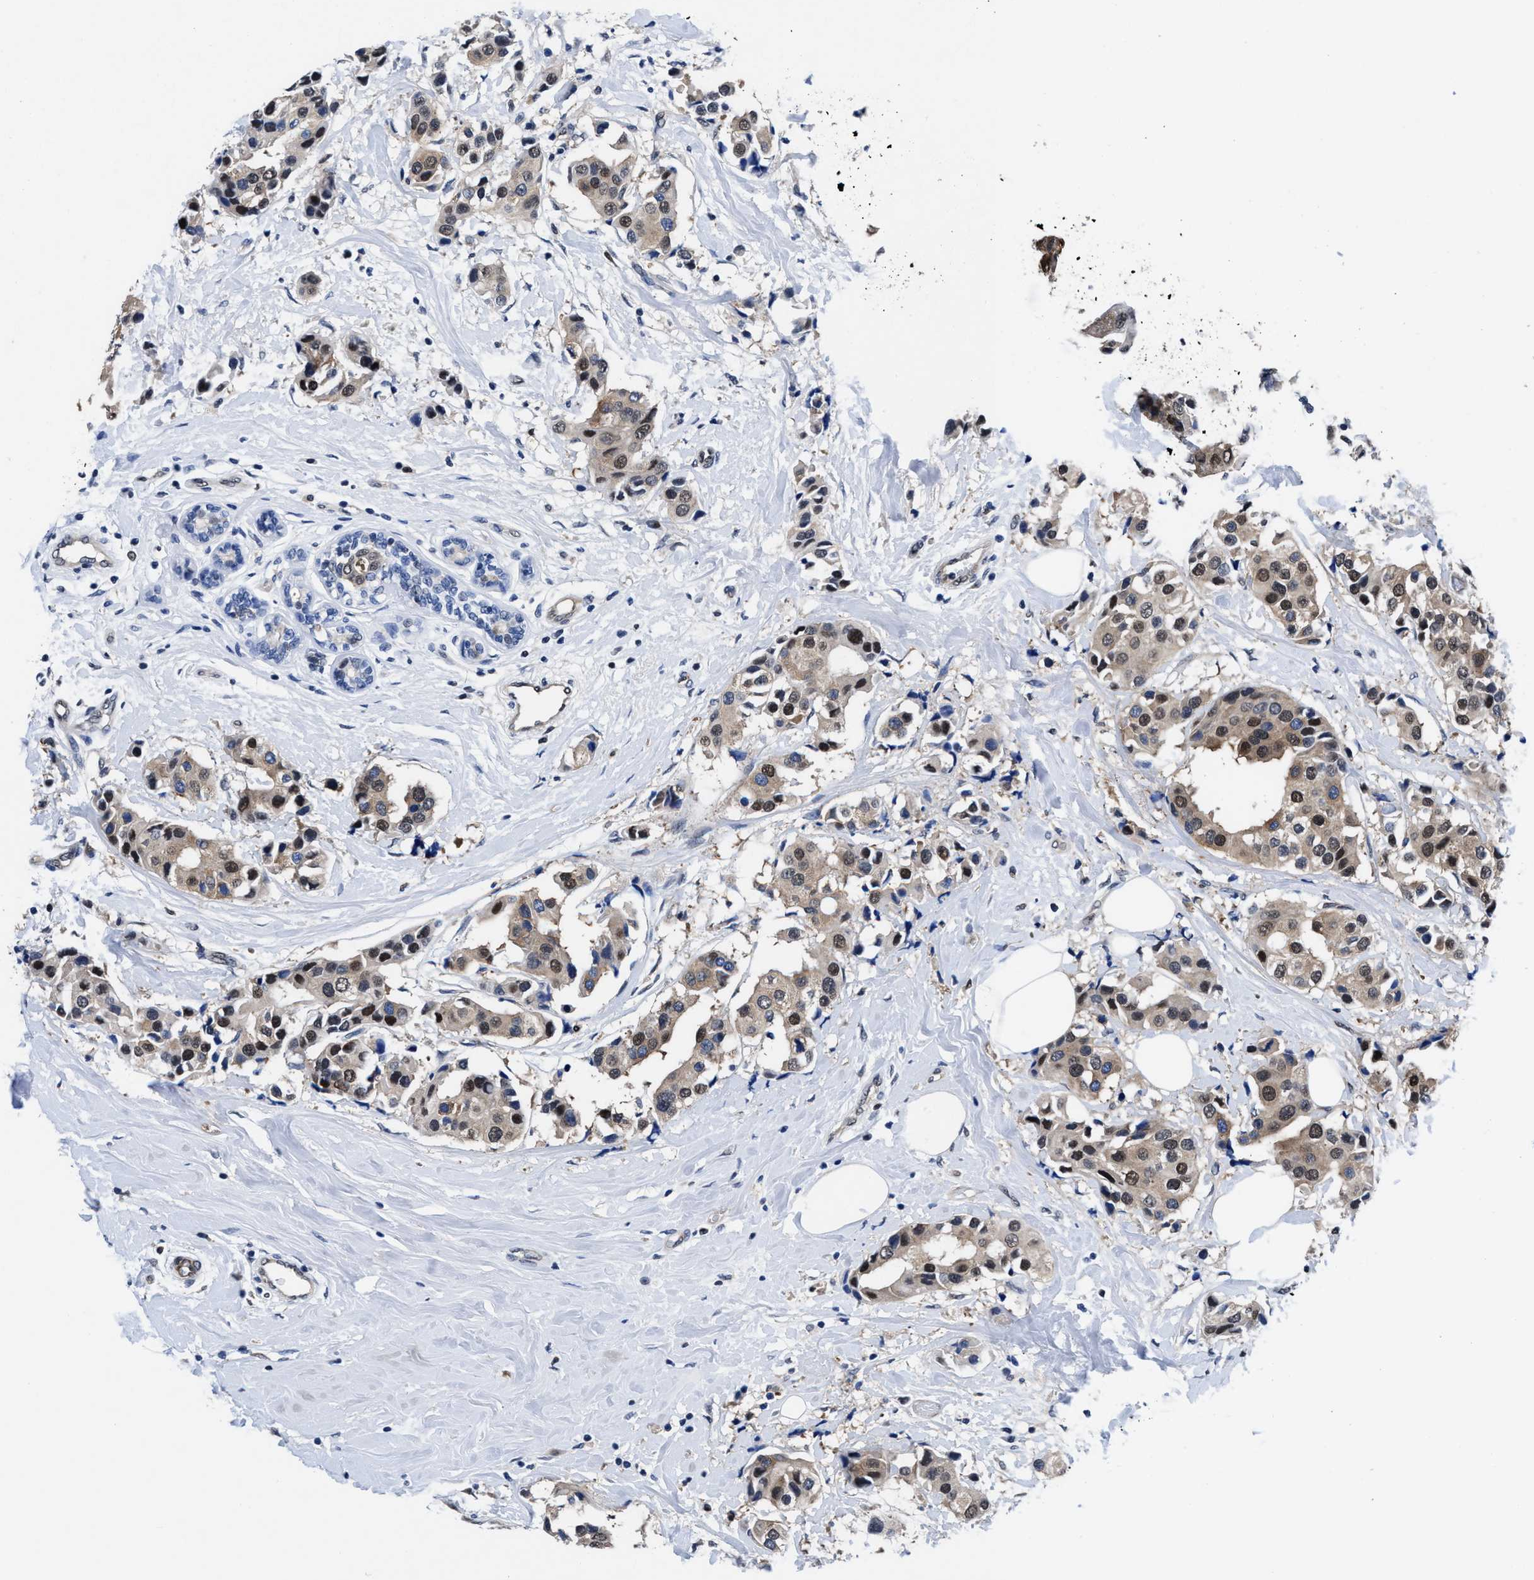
{"staining": {"intensity": "weak", "quantity": ">75%", "location": "cytoplasmic/membranous,nuclear"}, "tissue": "breast cancer", "cell_type": "Tumor cells", "image_type": "cancer", "snomed": [{"axis": "morphology", "description": "Normal tissue, NOS"}, {"axis": "morphology", "description": "Duct carcinoma"}, {"axis": "topography", "description": "Breast"}], "caption": "Tumor cells demonstrate weak cytoplasmic/membranous and nuclear staining in about >75% of cells in intraductal carcinoma (breast). The staining was performed using DAB to visualize the protein expression in brown, while the nuclei were stained in blue with hematoxylin (Magnification: 20x).", "gene": "ACLY", "patient": {"sex": "female", "age": 39}}